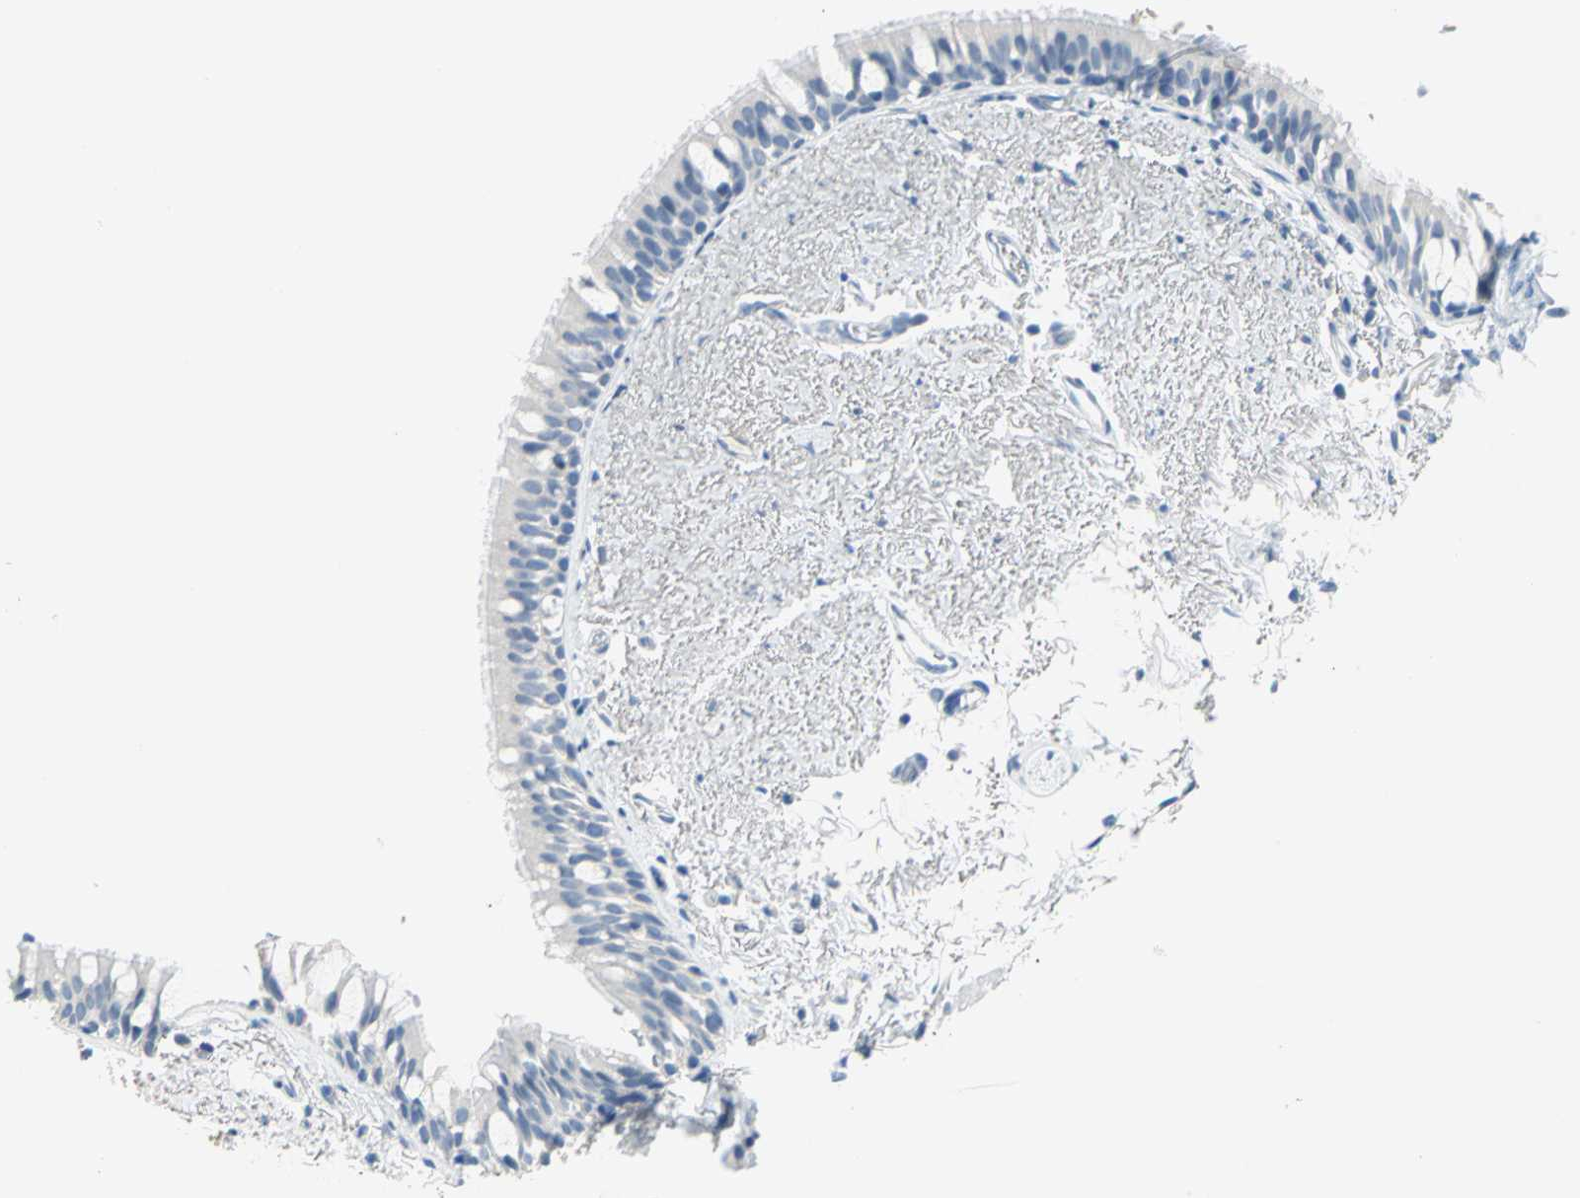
{"staining": {"intensity": "negative", "quantity": "none", "location": "none"}, "tissue": "bronchus", "cell_type": "Respiratory epithelial cells", "image_type": "normal", "snomed": [{"axis": "morphology", "description": "Normal tissue, NOS"}, {"axis": "topography", "description": "Bronchus"}], "caption": "There is no significant staining in respiratory epithelial cells of bronchus. (Stains: DAB (3,3'-diaminobenzidine) immunohistochemistry (IHC) with hematoxylin counter stain, Microscopy: brightfield microscopy at high magnification).", "gene": "PKLR", "patient": {"sex": "female", "age": 73}}